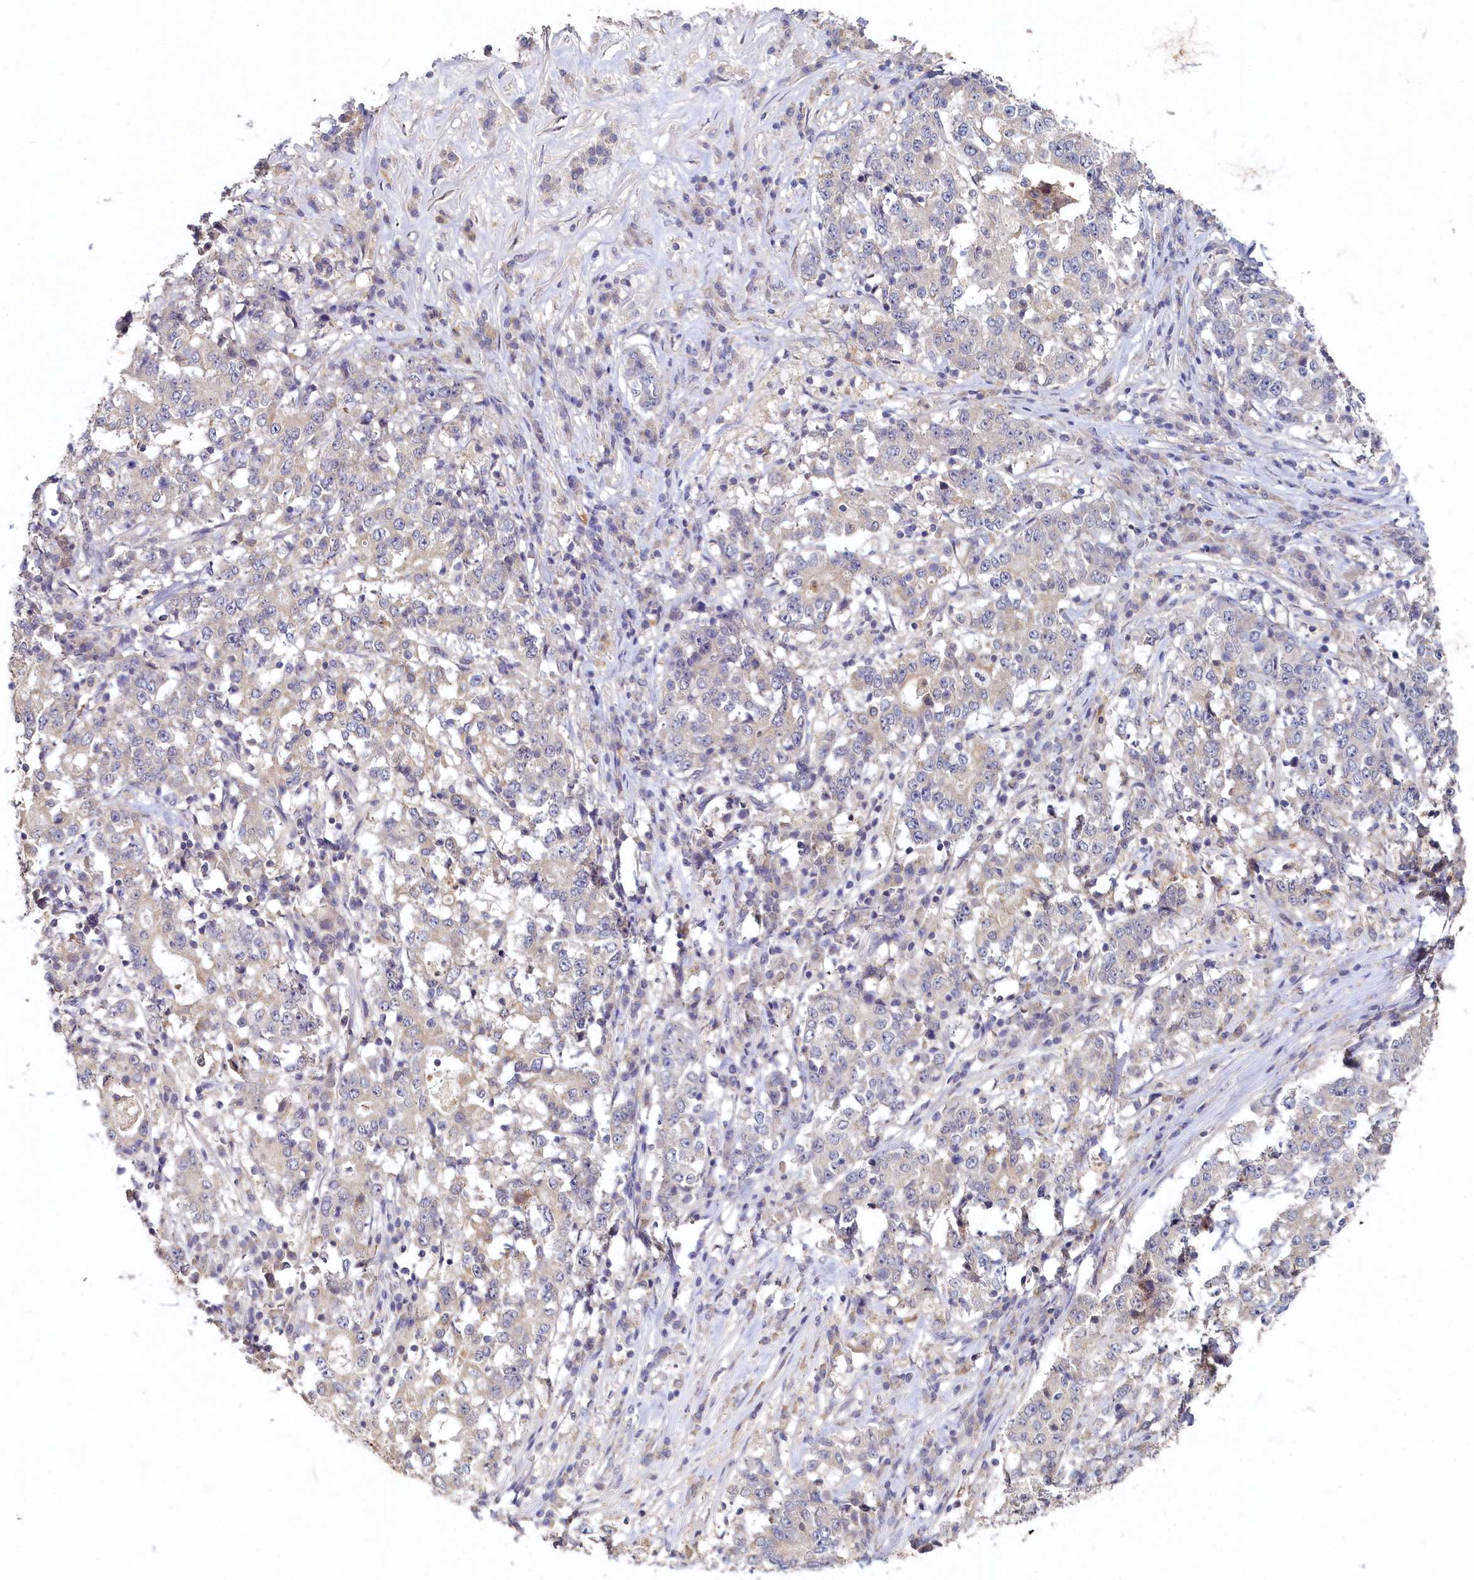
{"staining": {"intensity": "negative", "quantity": "none", "location": "none"}, "tissue": "stomach cancer", "cell_type": "Tumor cells", "image_type": "cancer", "snomed": [{"axis": "morphology", "description": "Adenocarcinoma, NOS"}, {"axis": "topography", "description": "Stomach"}], "caption": "IHC of adenocarcinoma (stomach) demonstrates no positivity in tumor cells.", "gene": "HERC3", "patient": {"sex": "male", "age": 59}}